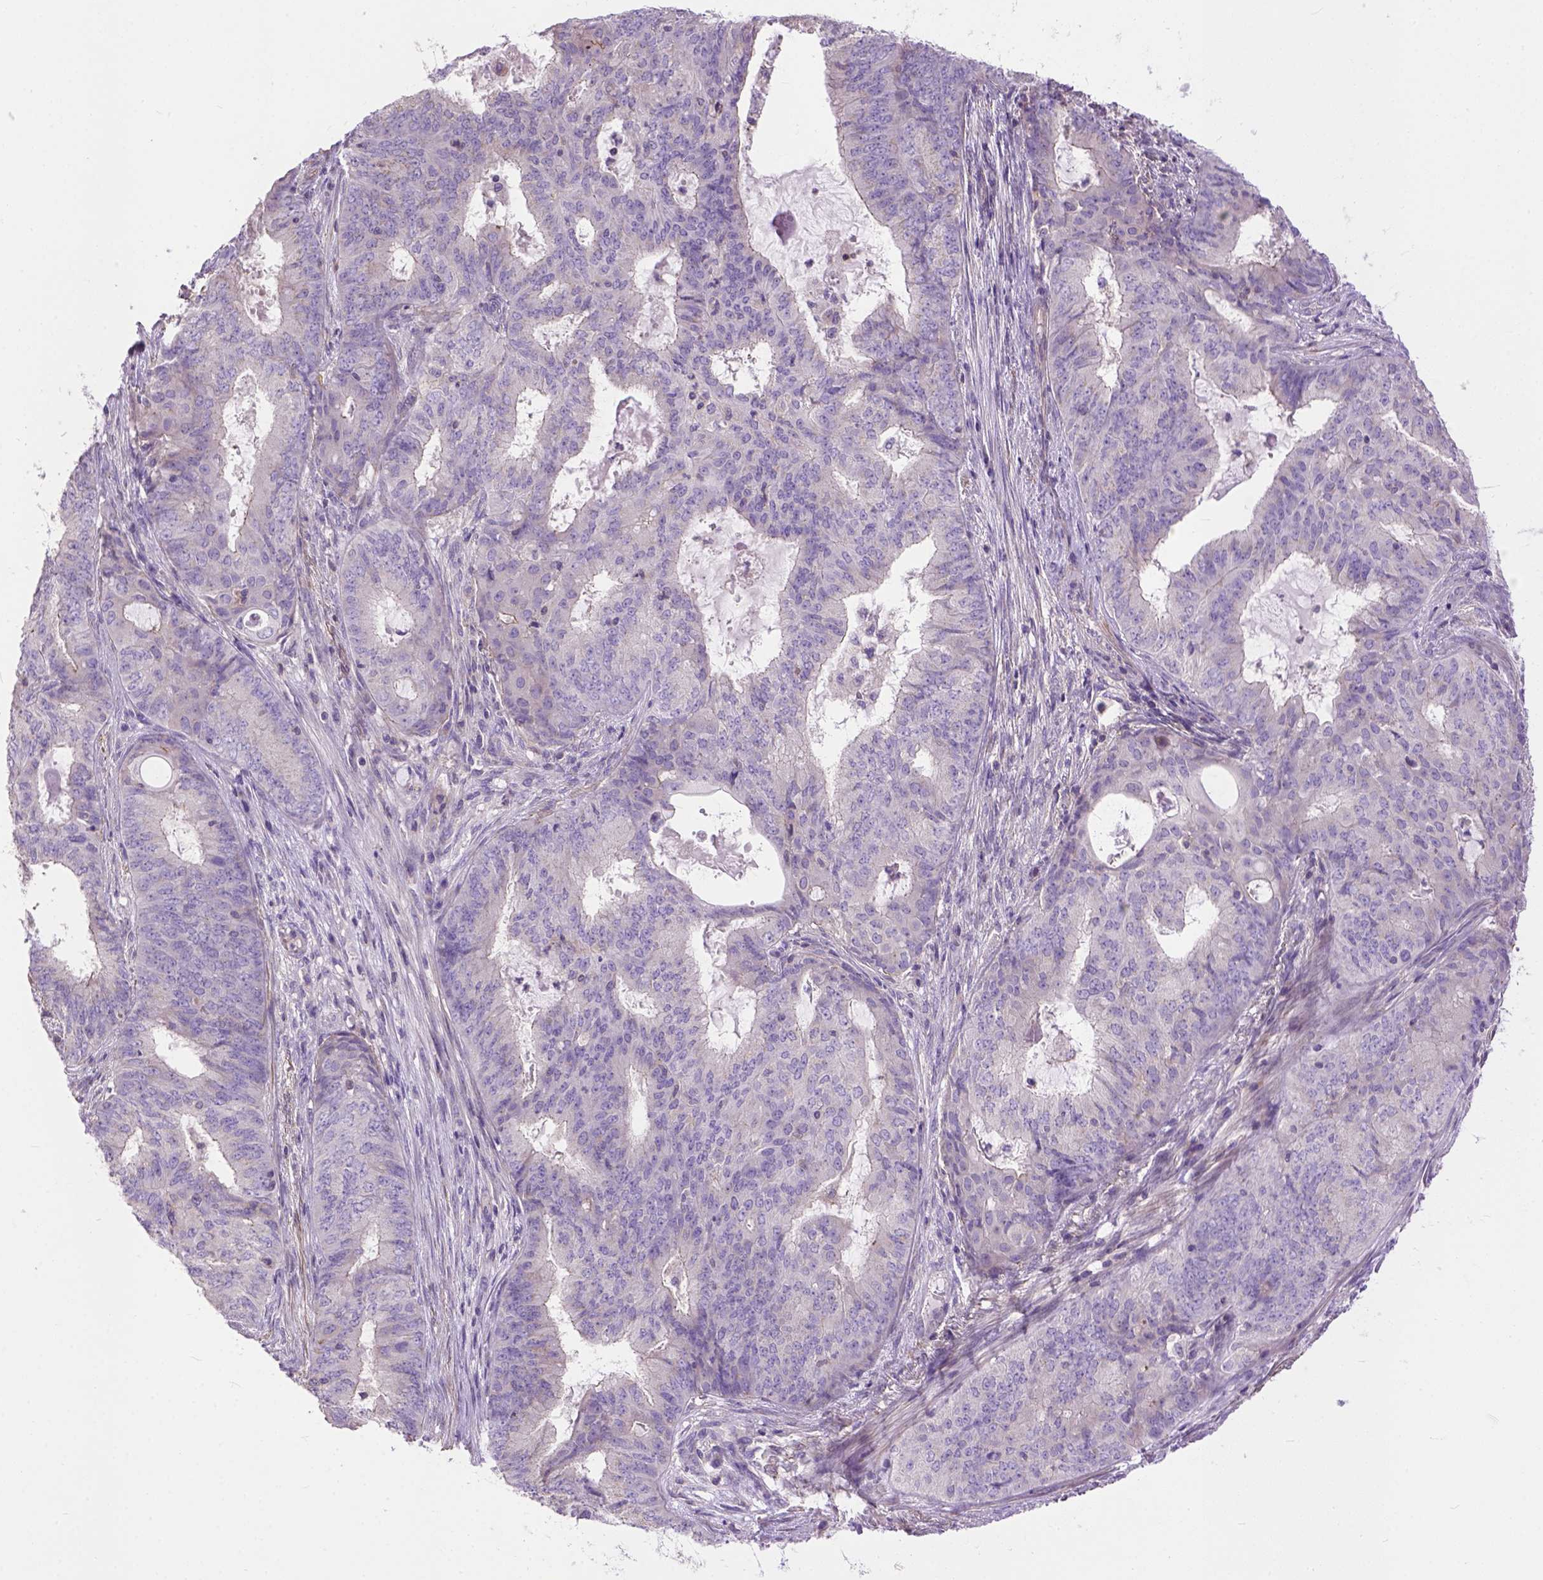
{"staining": {"intensity": "negative", "quantity": "none", "location": "none"}, "tissue": "endometrial cancer", "cell_type": "Tumor cells", "image_type": "cancer", "snomed": [{"axis": "morphology", "description": "Adenocarcinoma, NOS"}, {"axis": "topography", "description": "Endometrium"}], "caption": "High power microscopy image of an immunohistochemistry image of endometrial cancer, revealing no significant positivity in tumor cells.", "gene": "BANF2", "patient": {"sex": "female", "age": 62}}